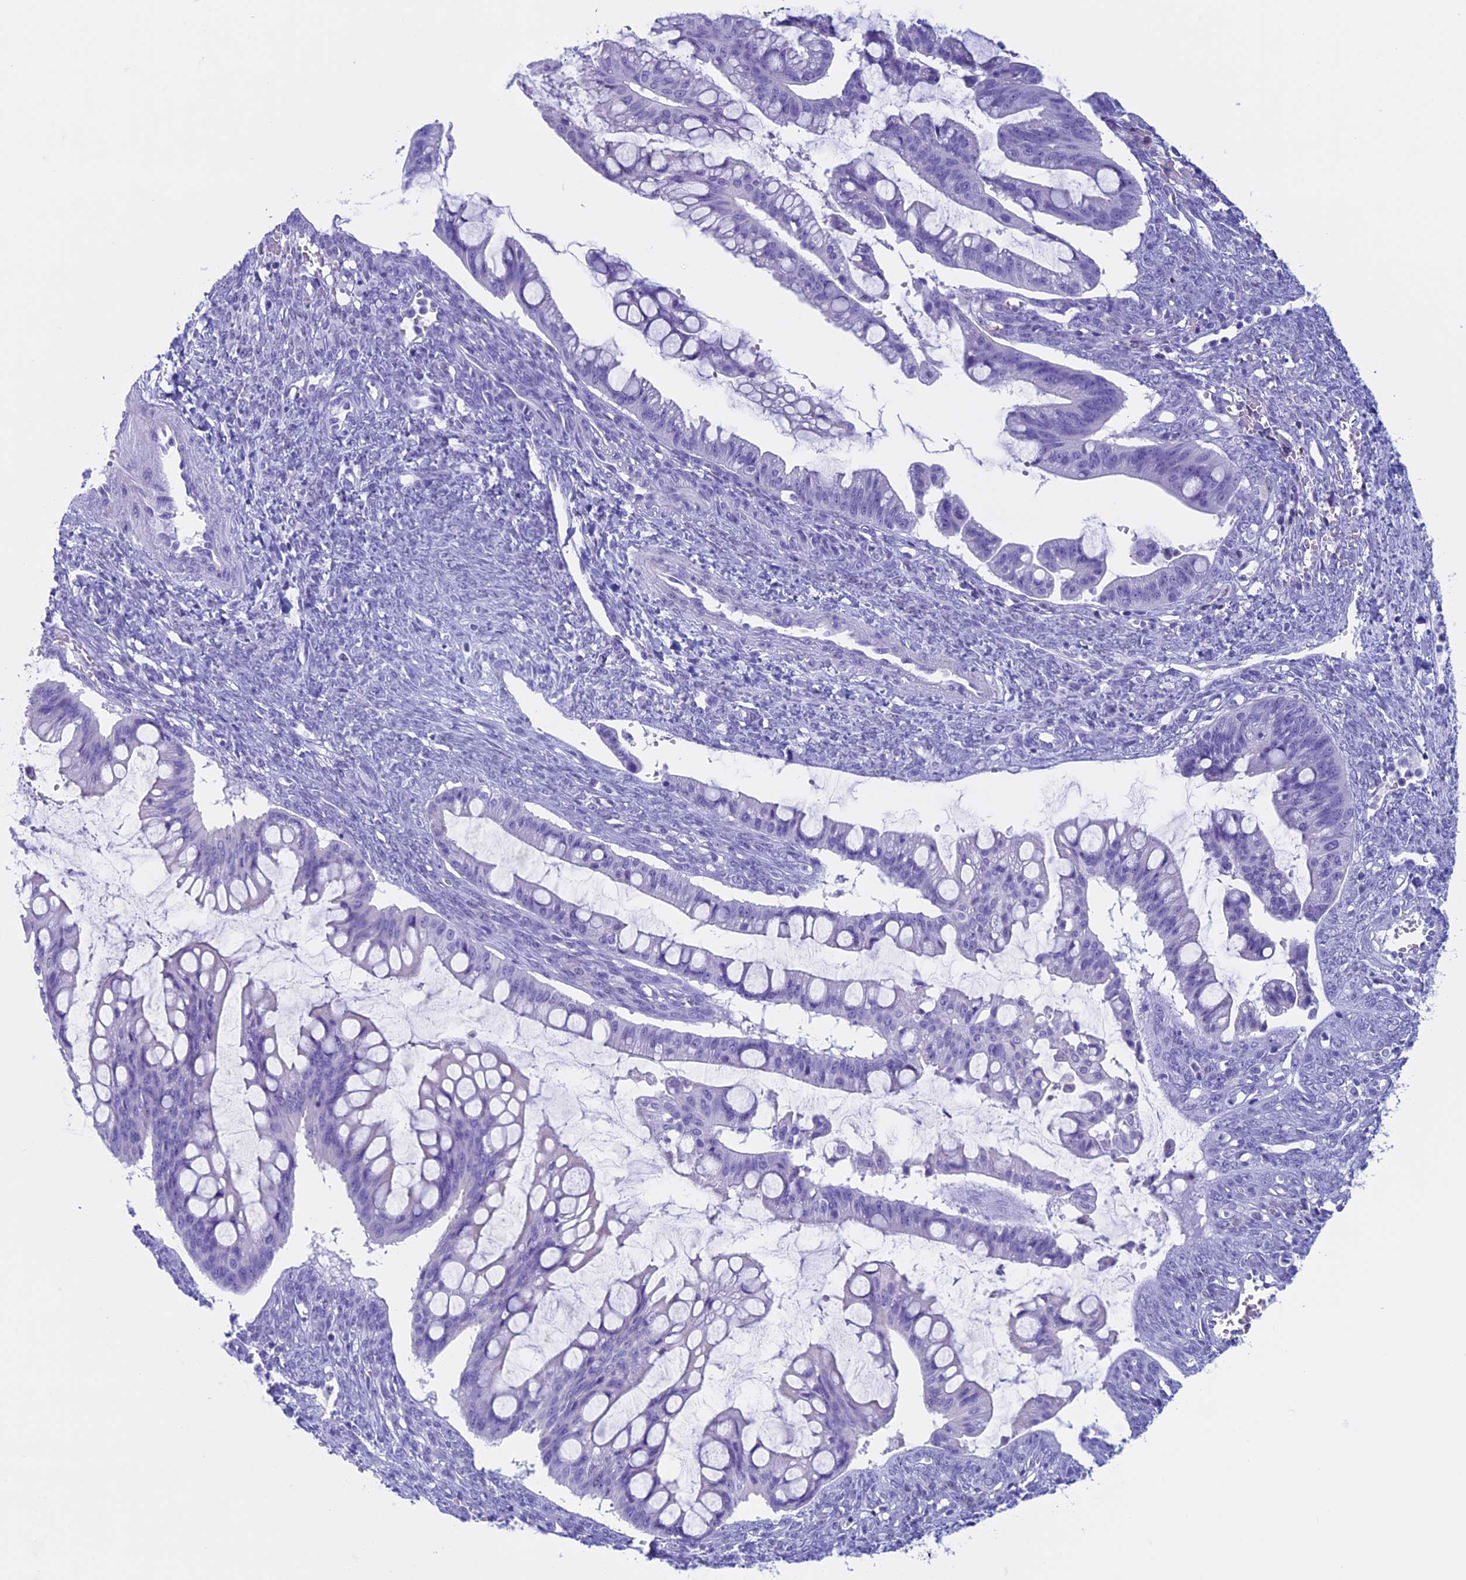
{"staining": {"intensity": "negative", "quantity": "none", "location": "none"}, "tissue": "ovarian cancer", "cell_type": "Tumor cells", "image_type": "cancer", "snomed": [{"axis": "morphology", "description": "Cystadenocarcinoma, mucinous, NOS"}, {"axis": "topography", "description": "Ovary"}], "caption": "Micrograph shows no significant protein staining in tumor cells of ovarian cancer (mucinous cystadenocarcinoma). (DAB IHC, high magnification).", "gene": "FAM169A", "patient": {"sex": "female", "age": 73}}